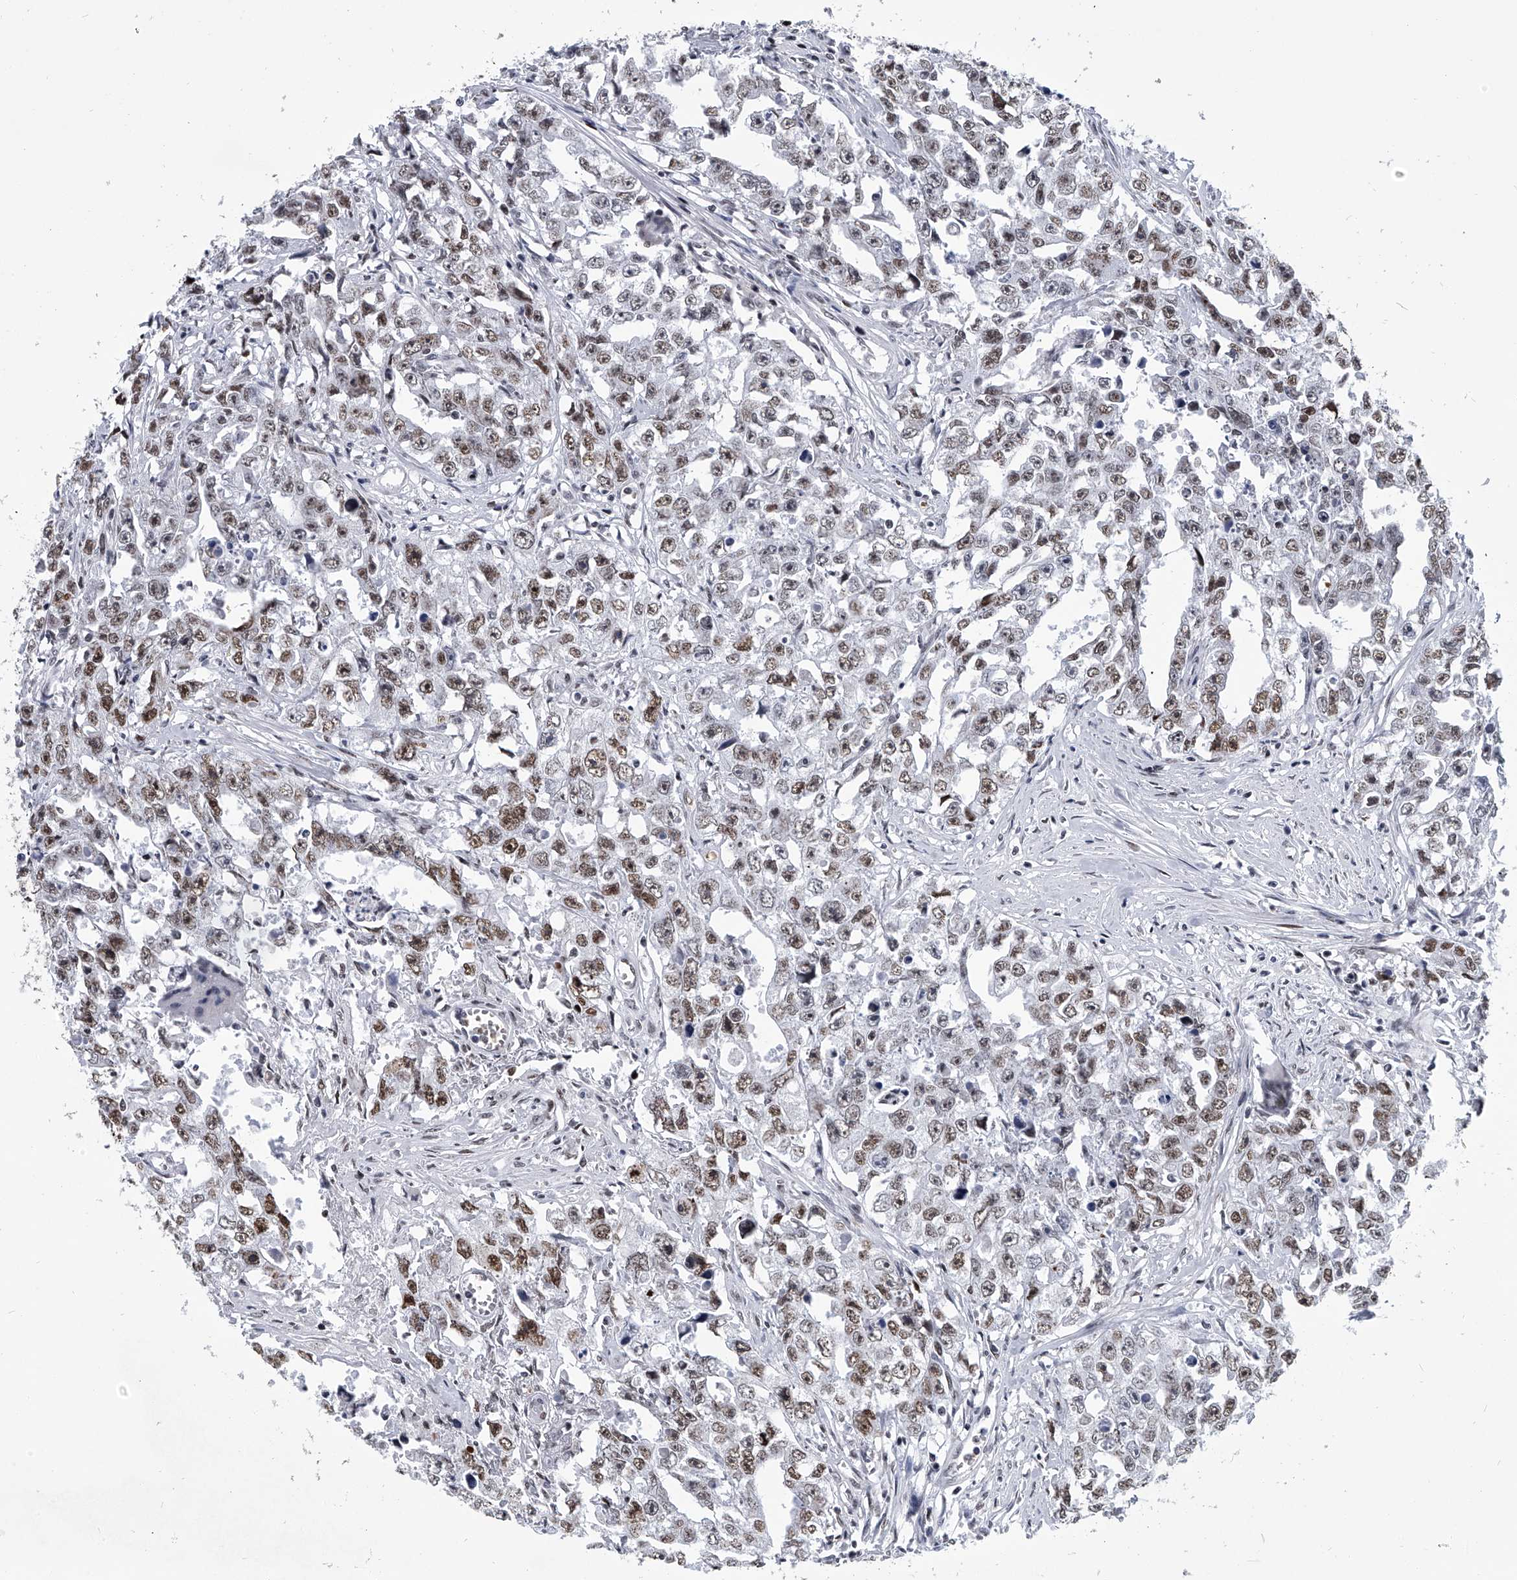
{"staining": {"intensity": "weak", "quantity": ">75%", "location": "nuclear"}, "tissue": "testis cancer", "cell_type": "Tumor cells", "image_type": "cancer", "snomed": [{"axis": "morphology", "description": "Seminoma, NOS"}, {"axis": "morphology", "description": "Carcinoma, Embryonal, NOS"}, {"axis": "topography", "description": "Testis"}], "caption": "A low amount of weak nuclear positivity is present in about >75% of tumor cells in testis seminoma tissue.", "gene": "SIM2", "patient": {"sex": "male", "age": 43}}